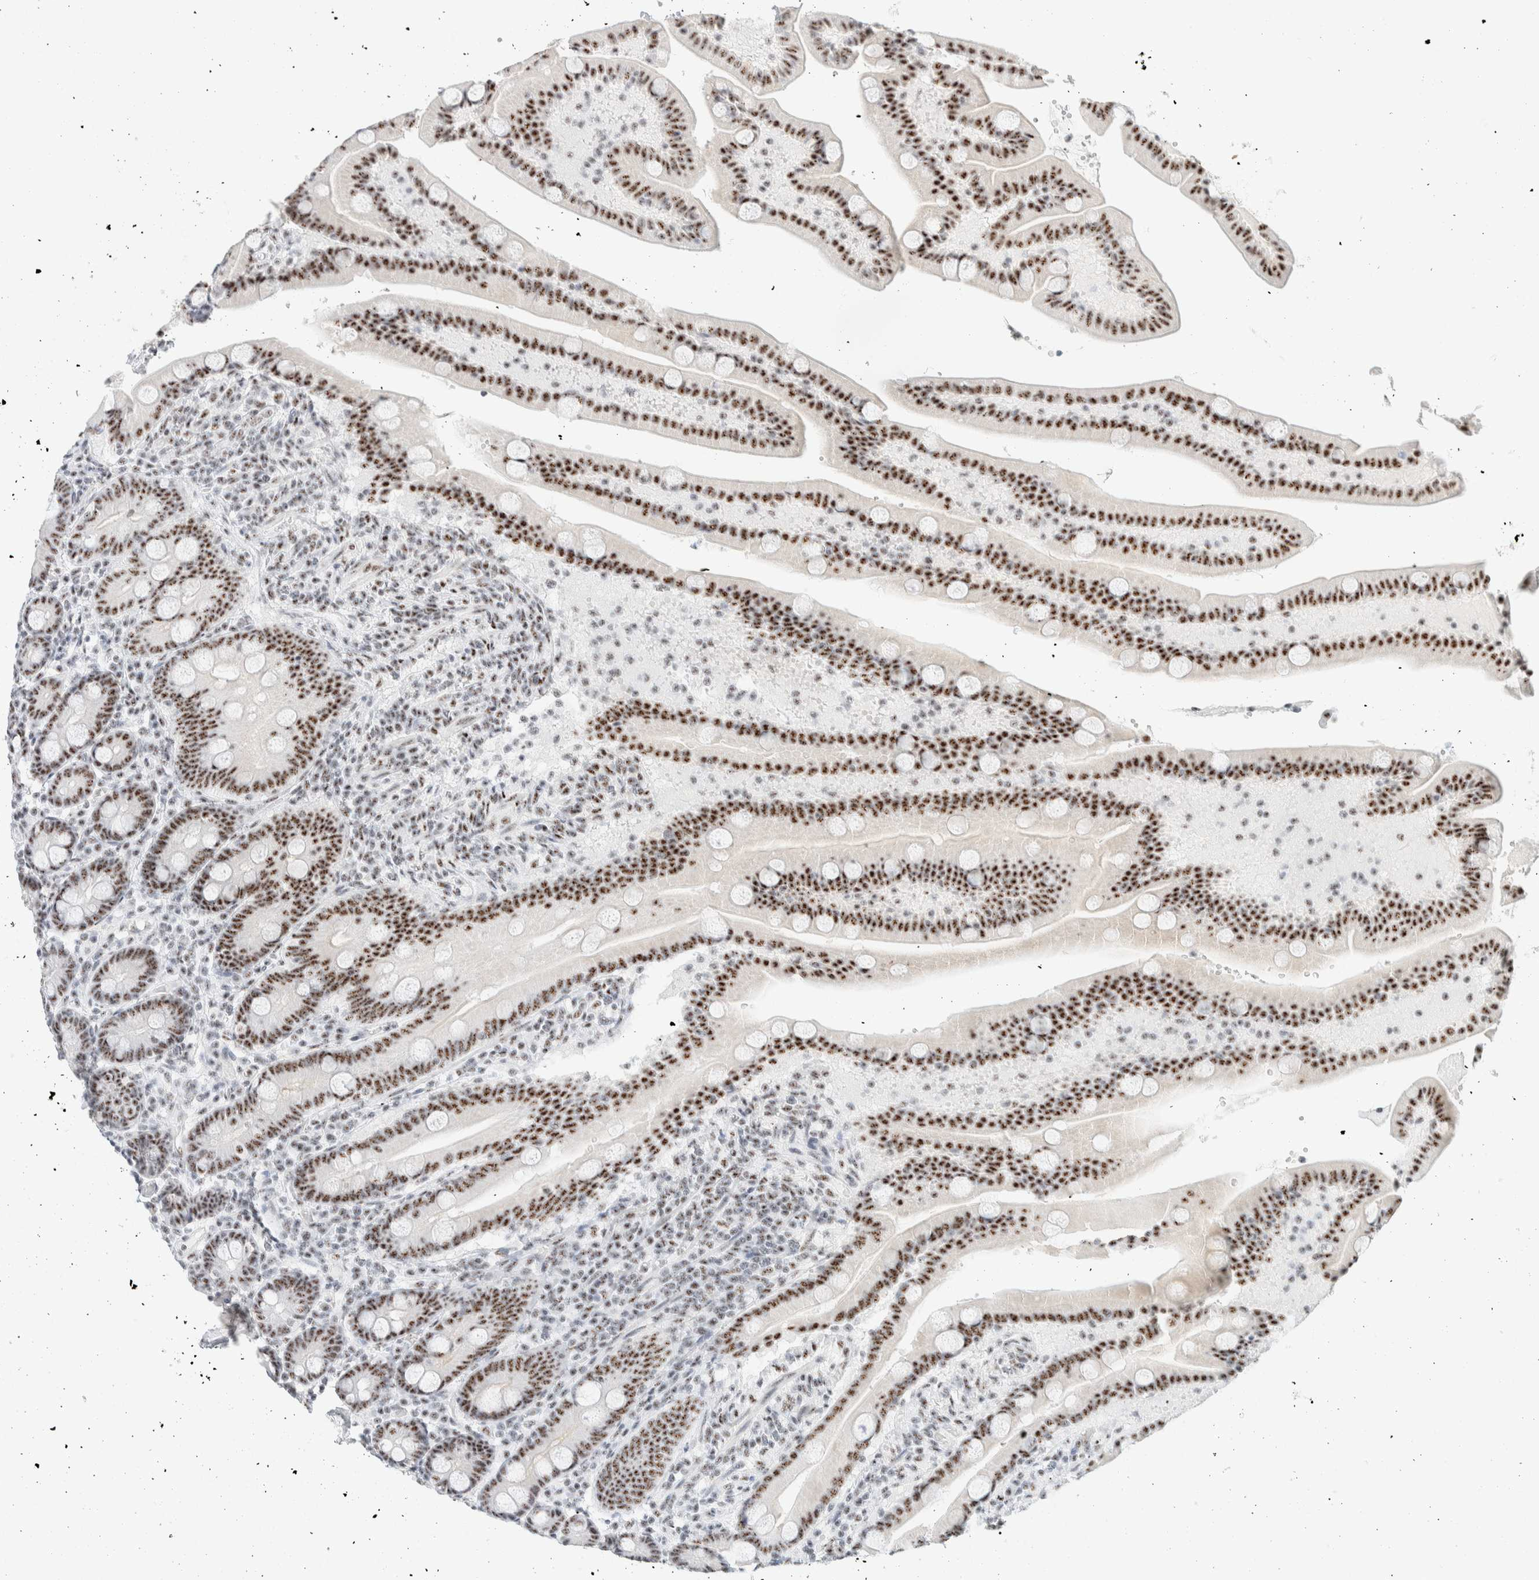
{"staining": {"intensity": "moderate", "quantity": ">75%", "location": "nuclear"}, "tissue": "duodenum", "cell_type": "Glandular cells", "image_type": "normal", "snomed": [{"axis": "morphology", "description": "Normal tissue, NOS"}, {"axis": "topography", "description": "Duodenum"}], "caption": "Immunohistochemical staining of benign human duodenum displays >75% levels of moderate nuclear protein staining in approximately >75% of glandular cells.", "gene": "SON", "patient": {"sex": "male", "age": 54}}